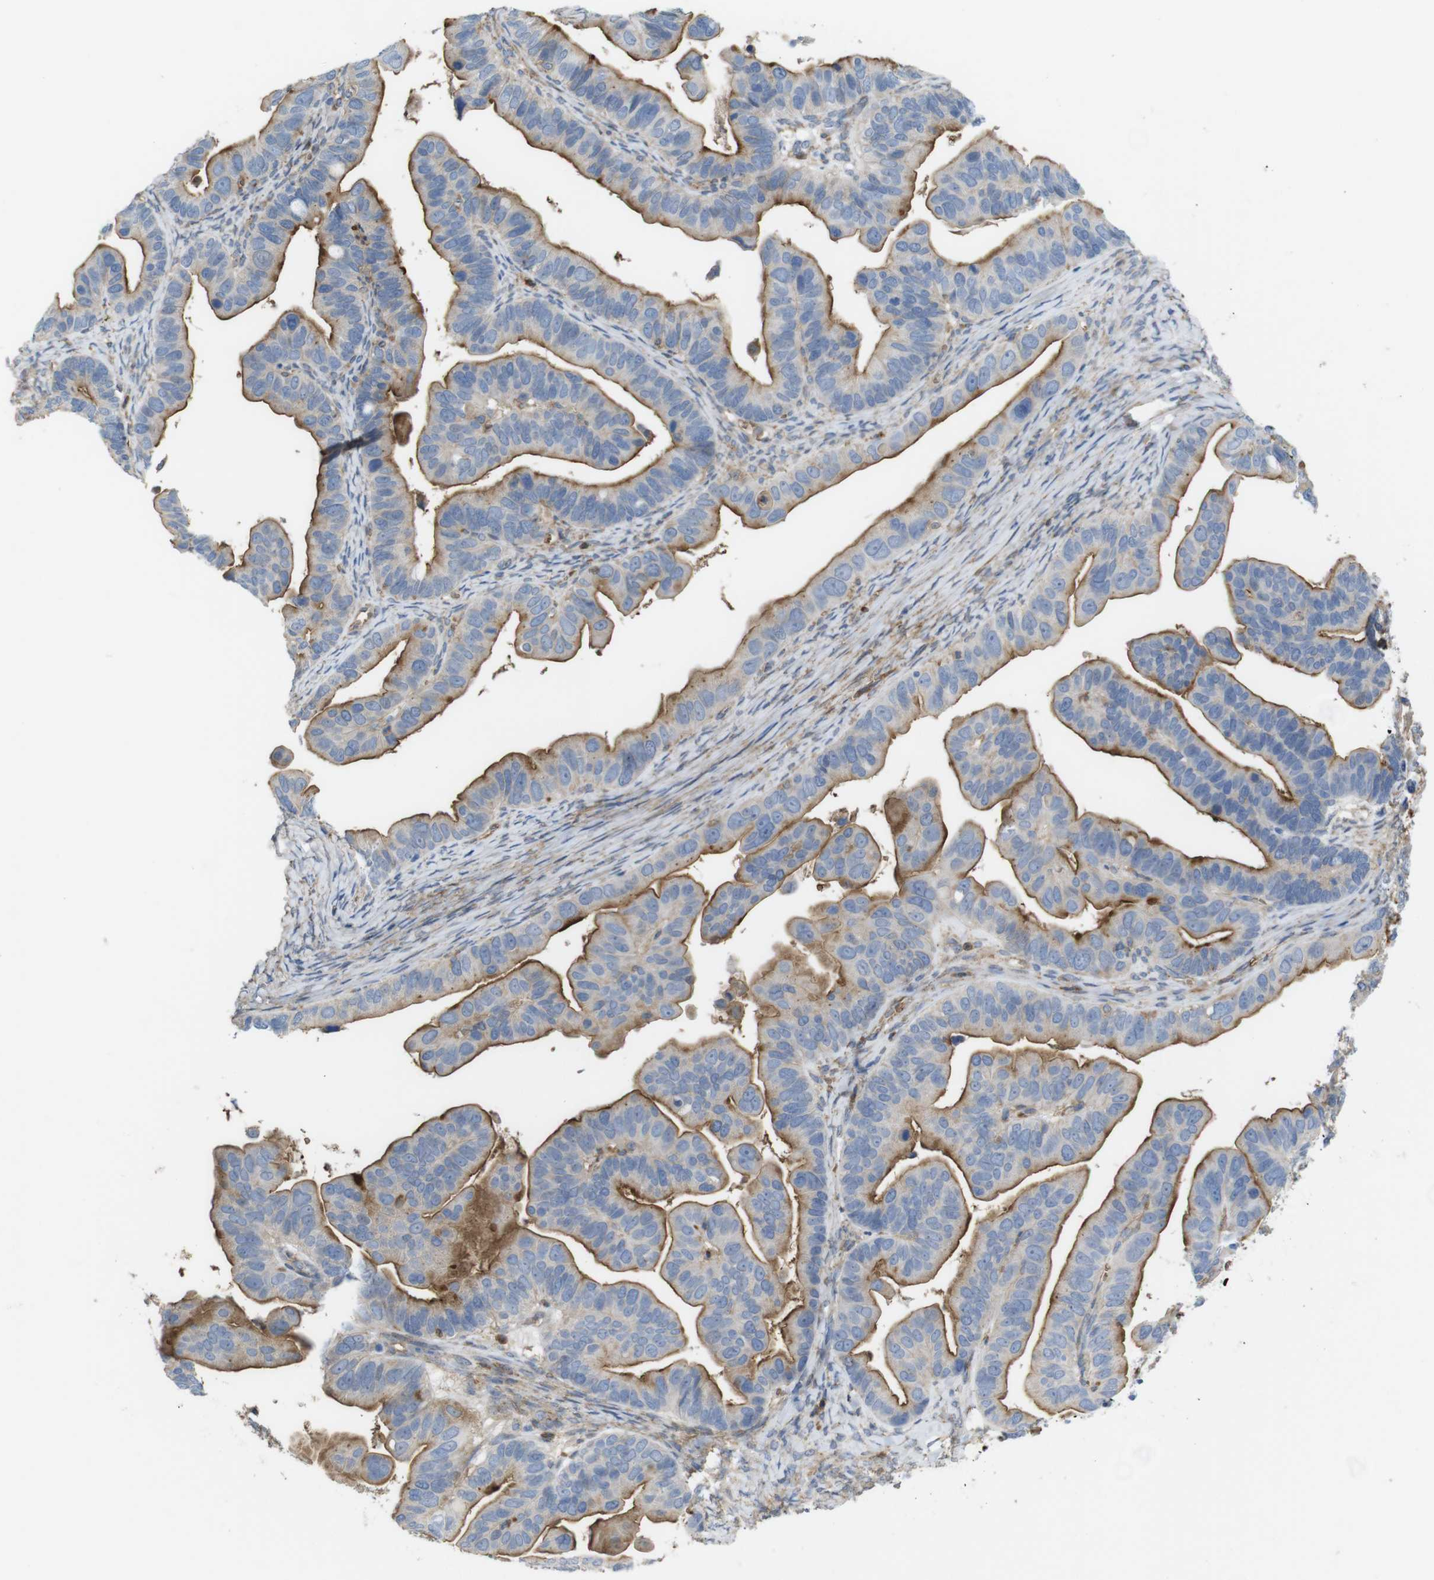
{"staining": {"intensity": "strong", "quantity": "25%-75%", "location": "cytoplasmic/membranous"}, "tissue": "ovarian cancer", "cell_type": "Tumor cells", "image_type": "cancer", "snomed": [{"axis": "morphology", "description": "Cystadenocarcinoma, serous, NOS"}, {"axis": "topography", "description": "Ovary"}], "caption": "This photomicrograph shows IHC staining of ovarian cancer (serous cystadenocarcinoma), with high strong cytoplasmic/membranous positivity in about 25%-75% of tumor cells.", "gene": "CYBRD1", "patient": {"sex": "female", "age": 56}}